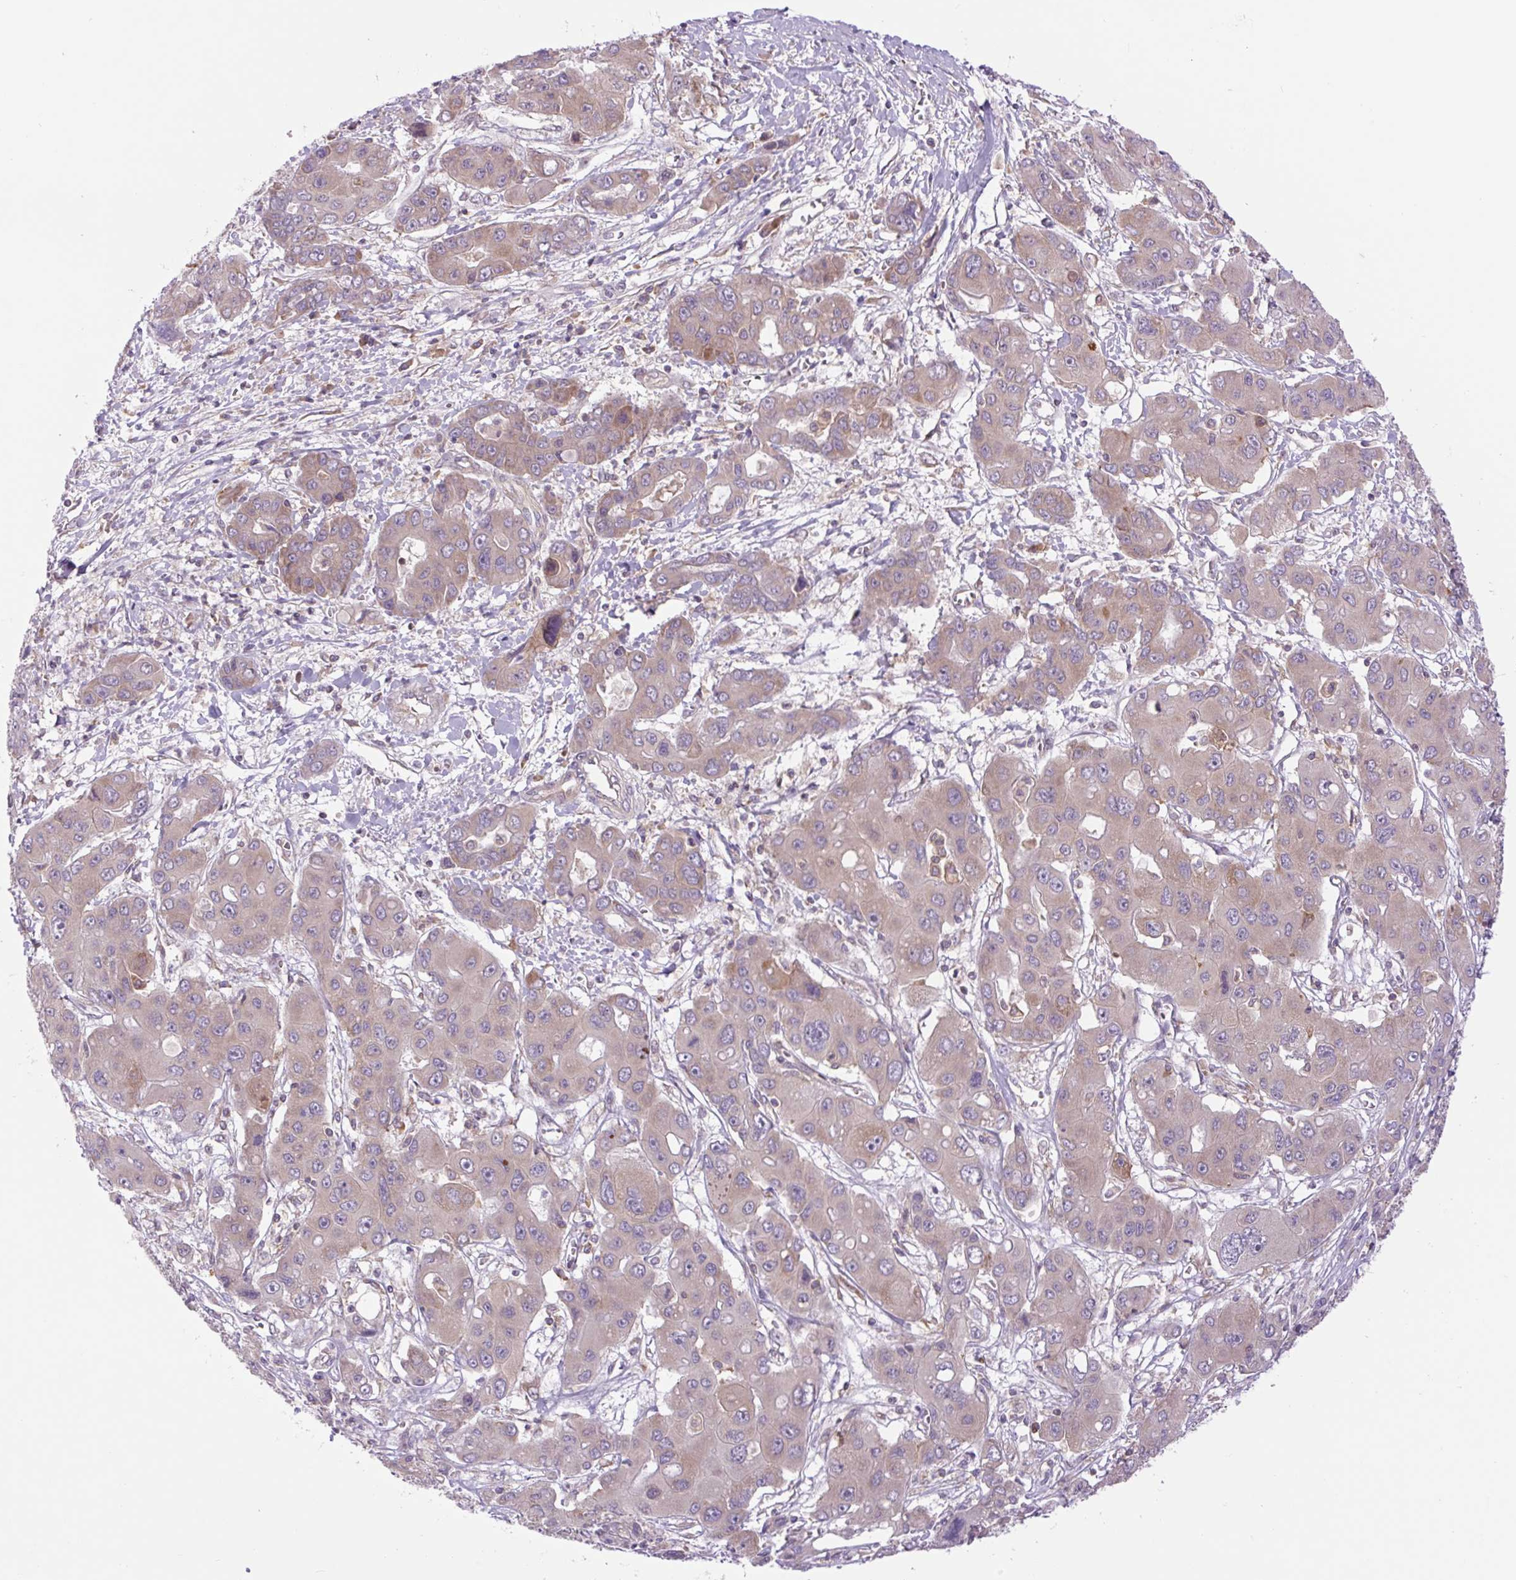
{"staining": {"intensity": "weak", "quantity": "<25%", "location": "cytoplasmic/membranous"}, "tissue": "liver cancer", "cell_type": "Tumor cells", "image_type": "cancer", "snomed": [{"axis": "morphology", "description": "Cholangiocarcinoma"}, {"axis": "topography", "description": "Liver"}], "caption": "Photomicrograph shows no protein expression in tumor cells of liver cancer (cholangiocarcinoma) tissue.", "gene": "MINK1", "patient": {"sex": "male", "age": 67}}